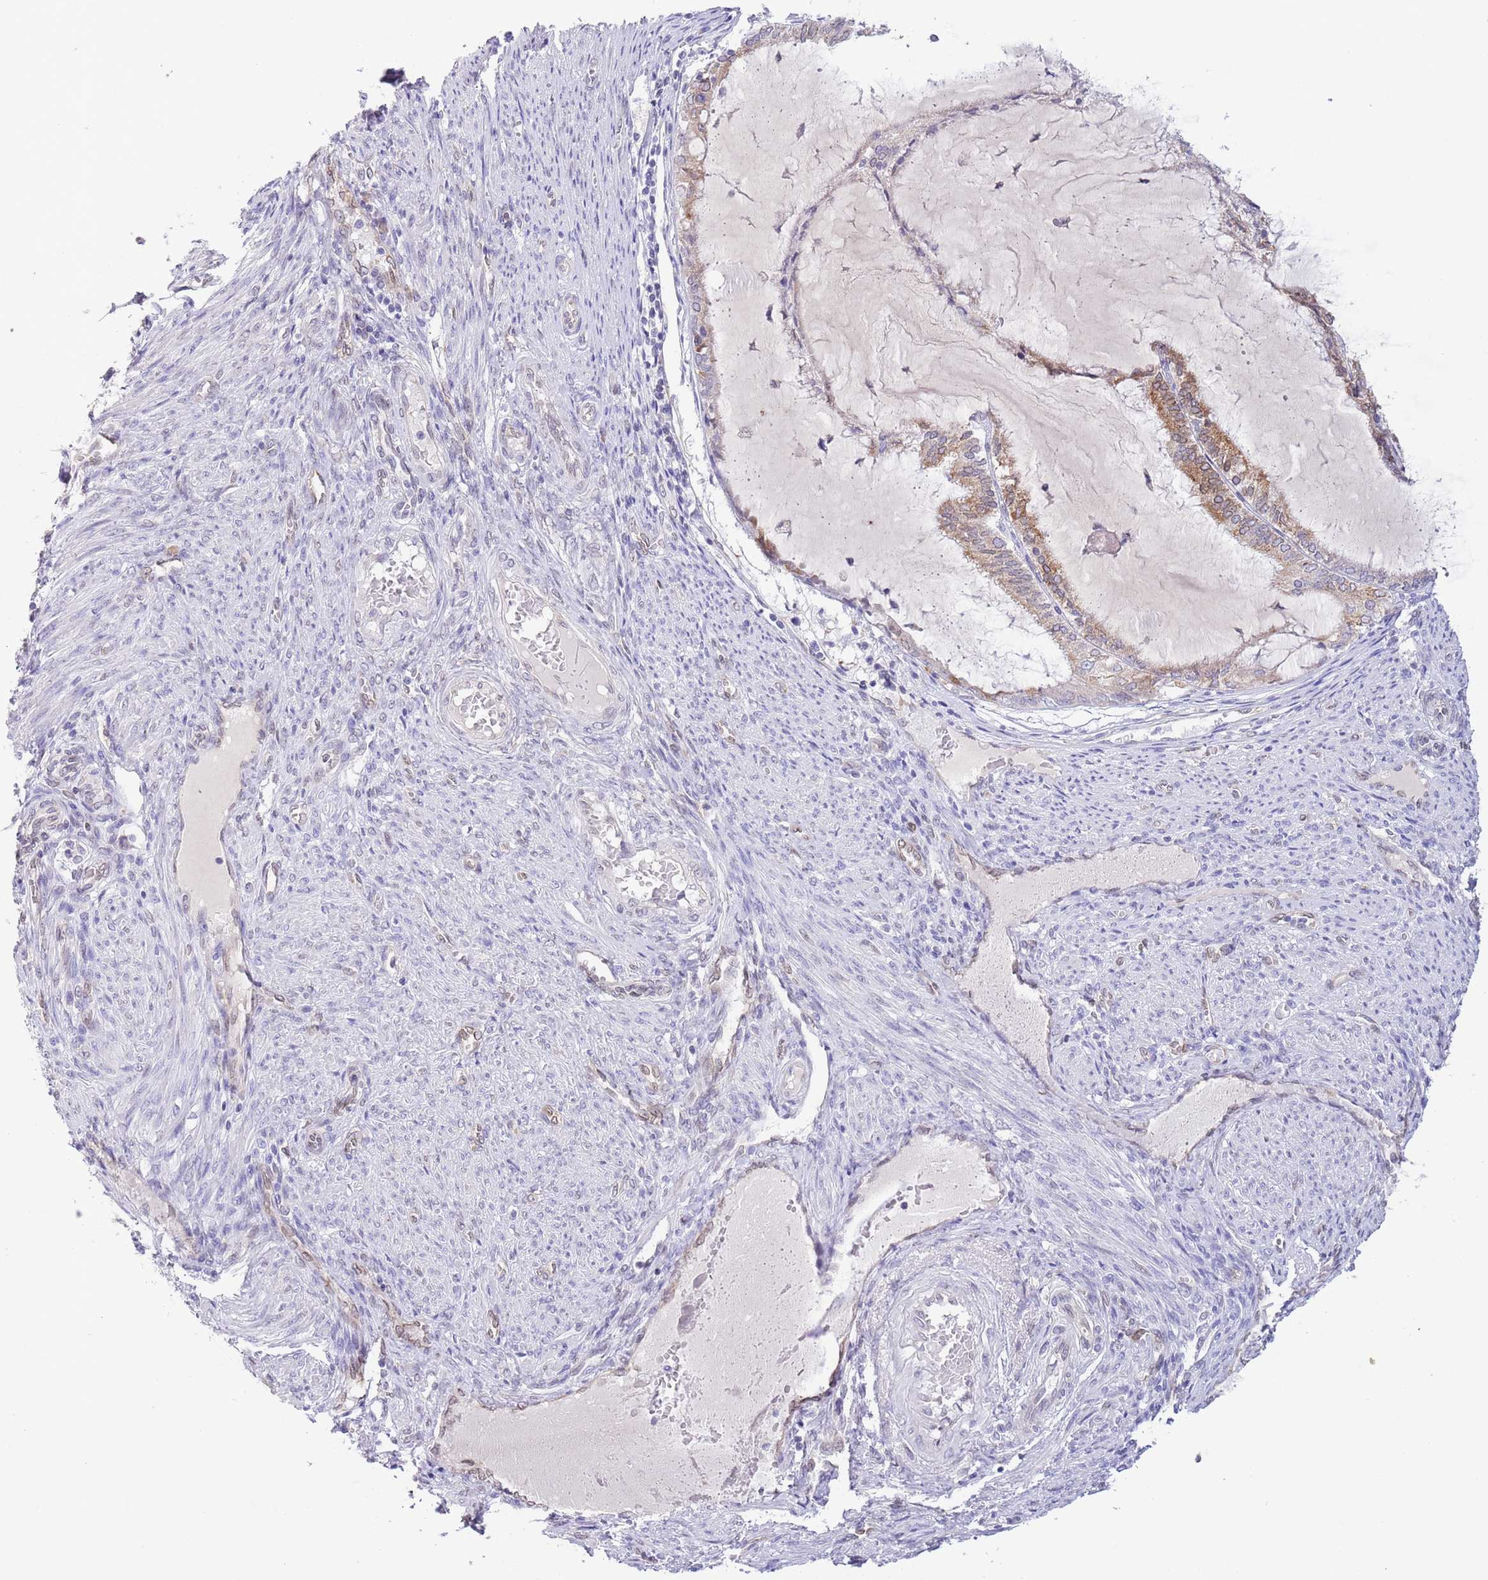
{"staining": {"intensity": "moderate", "quantity": "25%-75%", "location": "cytoplasmic/membranous"}, "tissue": "endometrial cancer", "cell_type": "Tumor cells", "image_type": "cancer", "snomed": [{"axis": "morphology", "description": "Adenocarcinoma, NOS"}, {"axis": "topography", "description": "Endometrium"}], "caption": "Endometrial cancer (adenocarcinoma) was stained to show a protein in brown. There is medium levels of moderate cytoplasmic/membranous staining in about 25%-75% of tumor cells.", "gene": "EBPL", "patient": {"sex": "female", "age": 81}}